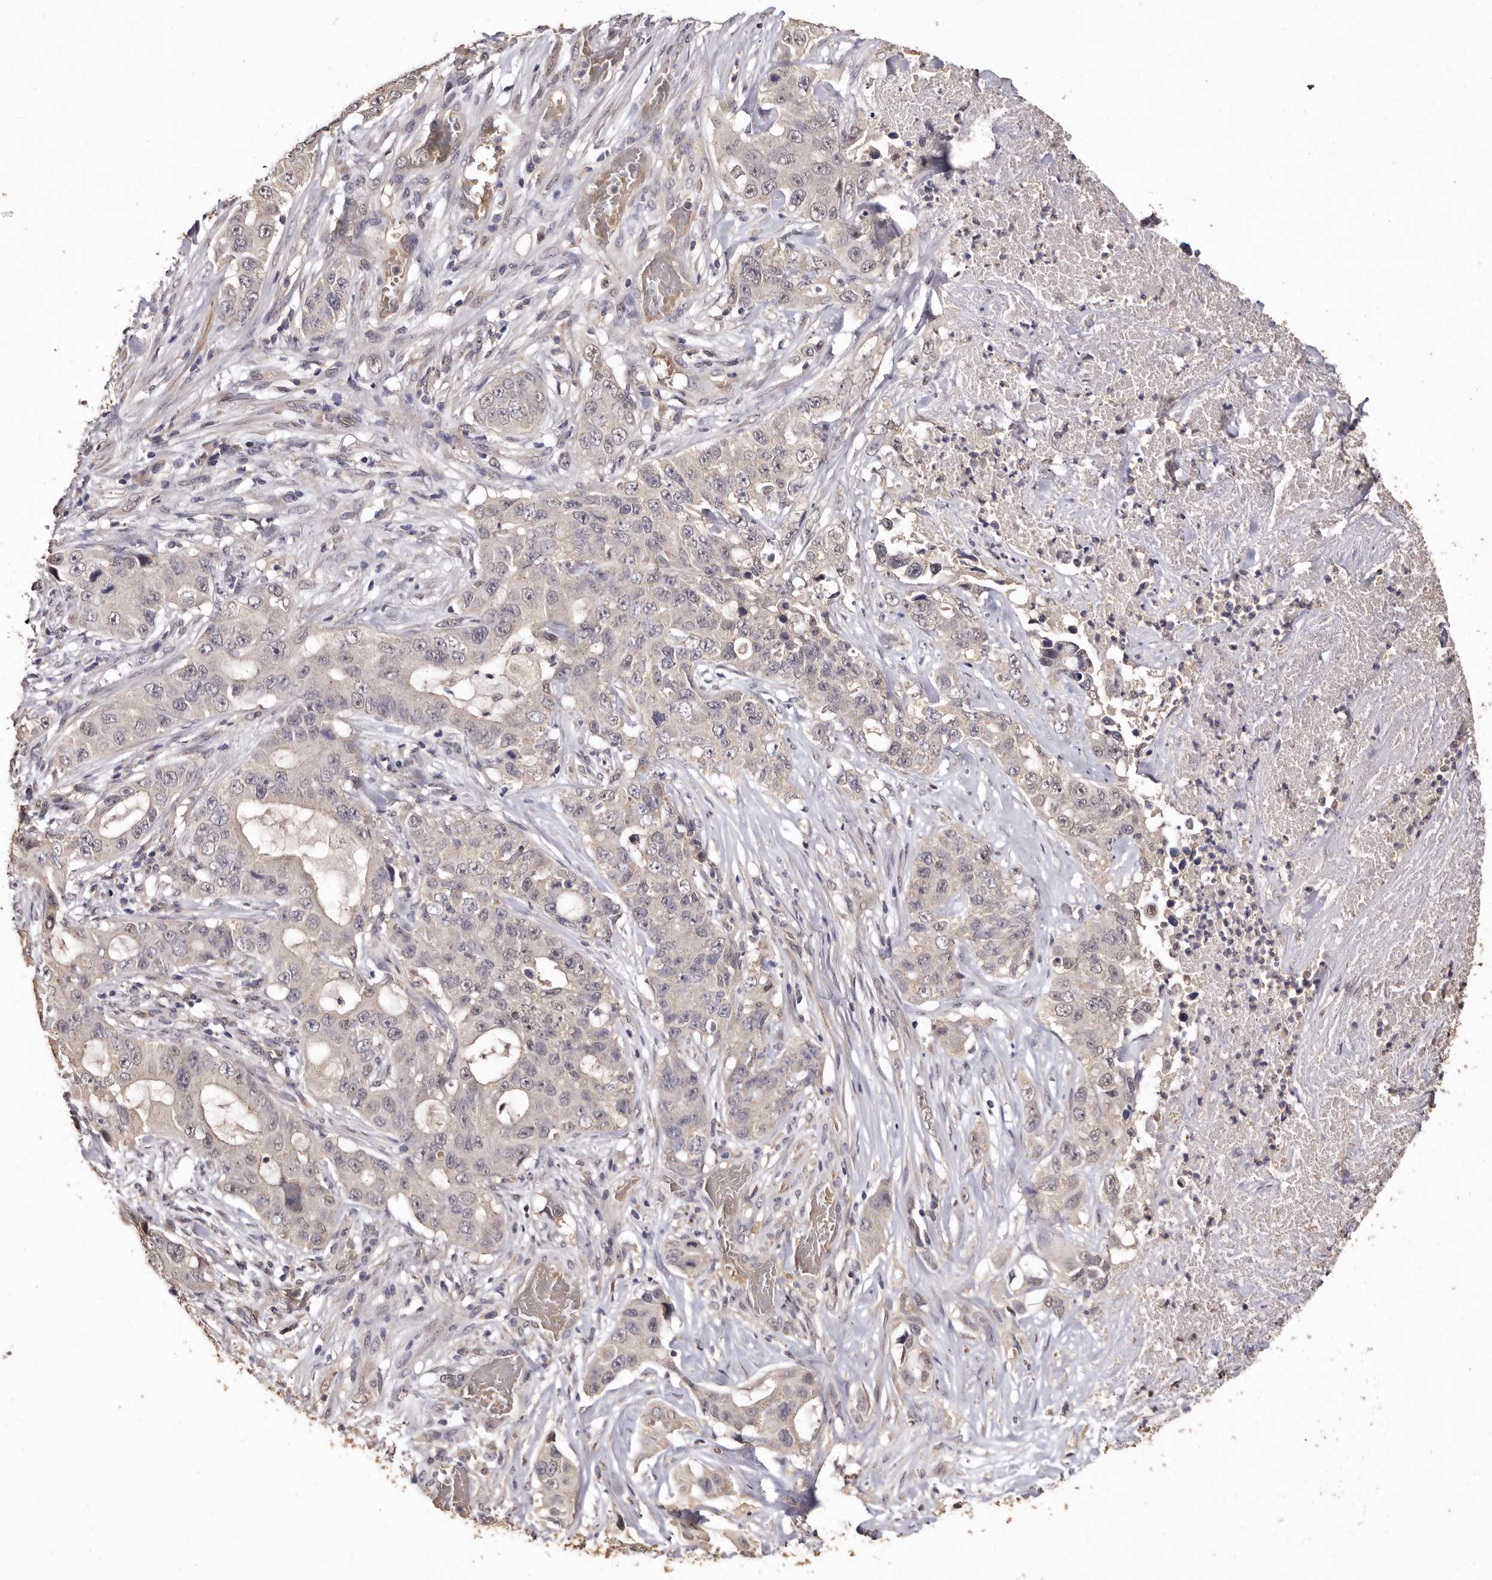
{"staining": {"intensity": "negative", "quantity": "none", "location": "none"}, "tissue": "lung cancer", "cell_type": "Tumor cells", "image_type": "cancer", "snomed": [{"axis": "morphology", "description": "Adenocarcinoma, NOS"}, {"axis": "topography", "description": "Lung"}], "caption": "There is no significant expression in tumor cells of lung cancer (adenocarcinoma). (DAB (3,3'-diaminobenzidine) immunohistochemistry, high magnification).", "gene": "INAVA", "patient": {"sex": "female", "age": 51}}